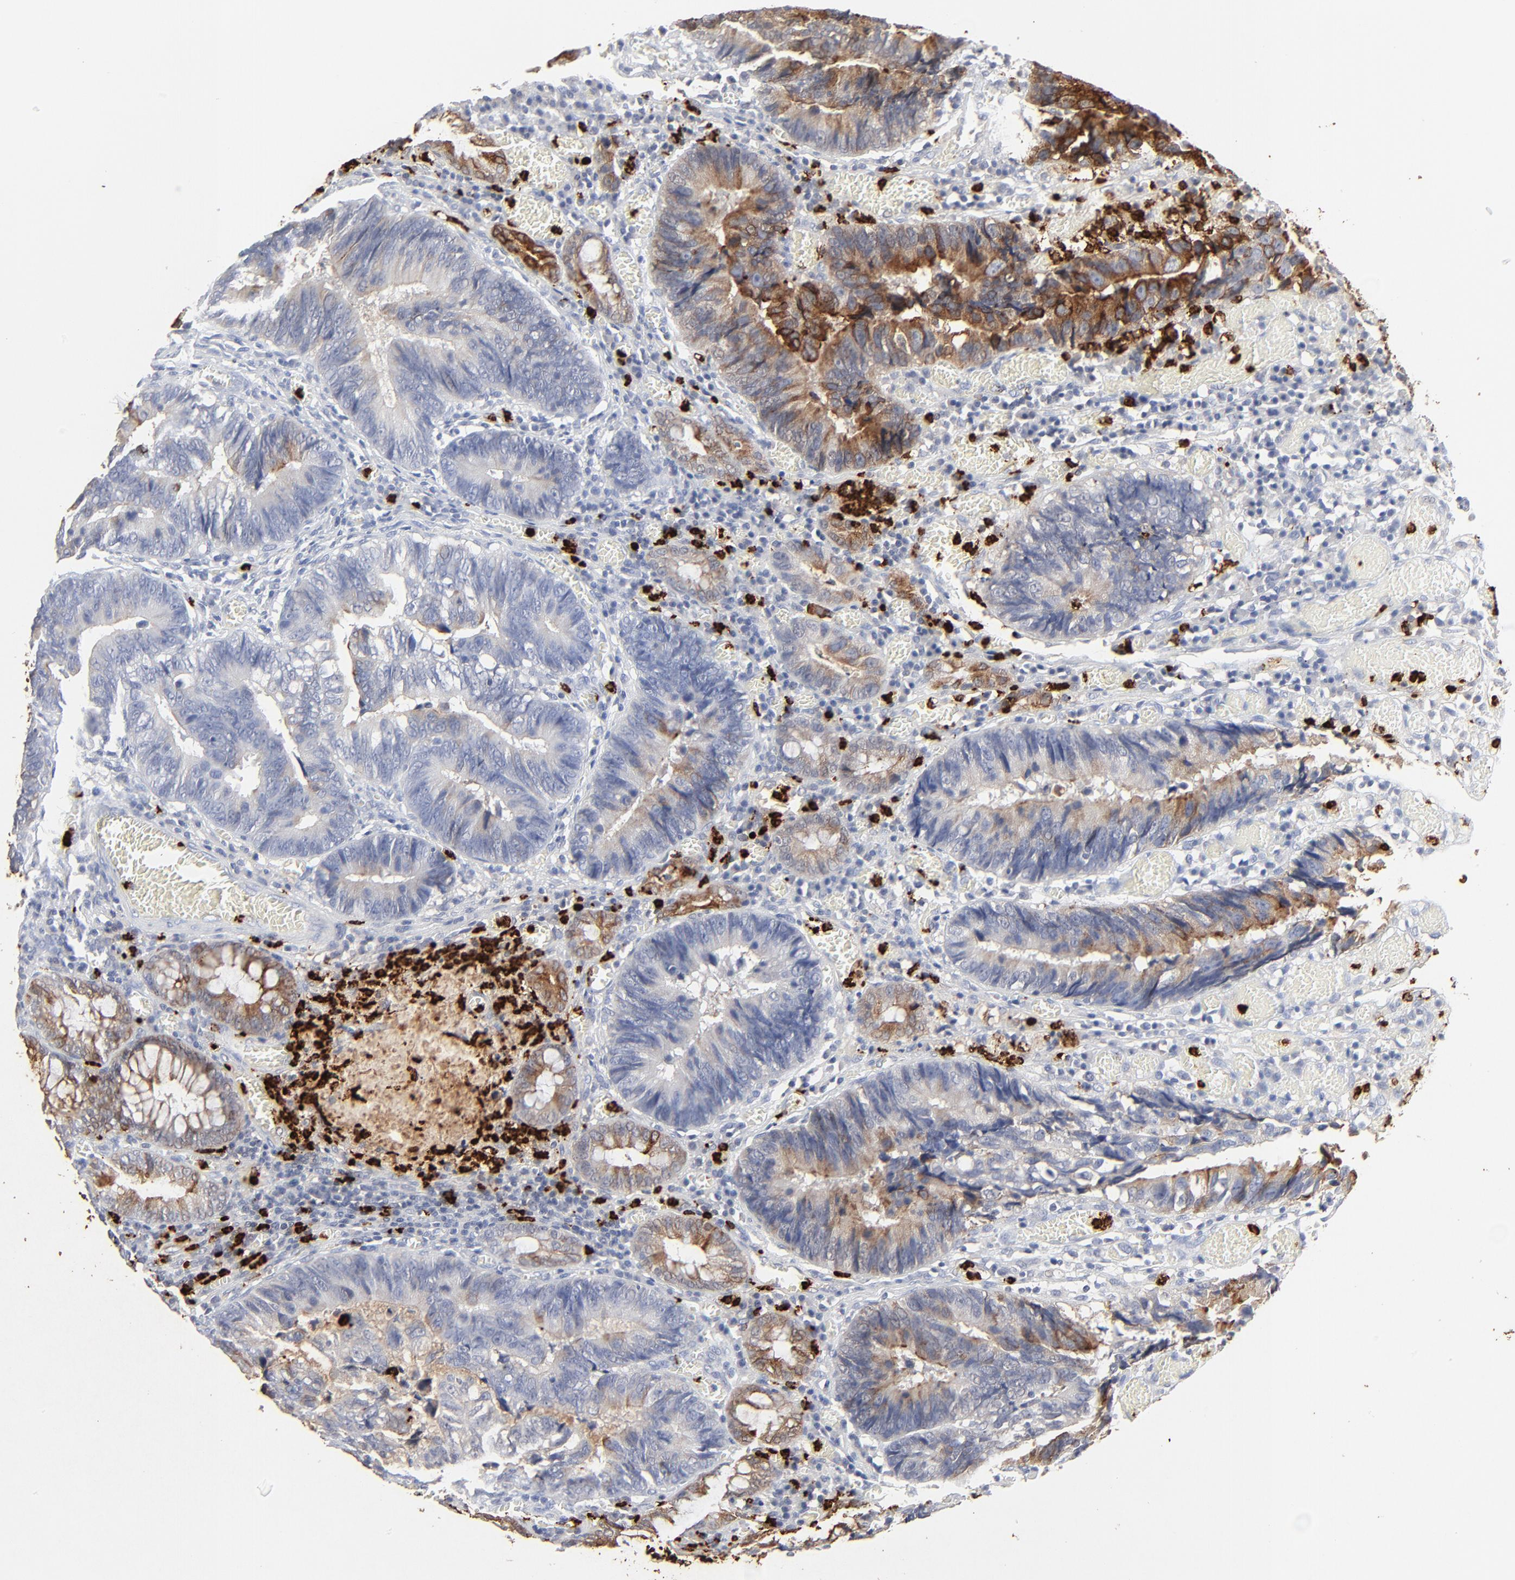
{"staining": {"intensity": "weak", "quantity": "<25%", "location": "cytoplasmic/membranous"}, "tissue": "colorectal cancer", "cell_type": "Tumor cells", "image_type": "cancer", "snomed": [{"axis": "morphology", "description": "Adenocarcinoma, NOS"}, {"axis": "topography", "description": "Rectum"}], "caption": "This is an IHC histopathology image of colorectal cancer. There is no expression in tumor cells.", "gene": "LCN2", "patient": {"sex": "female", "age": 98}}